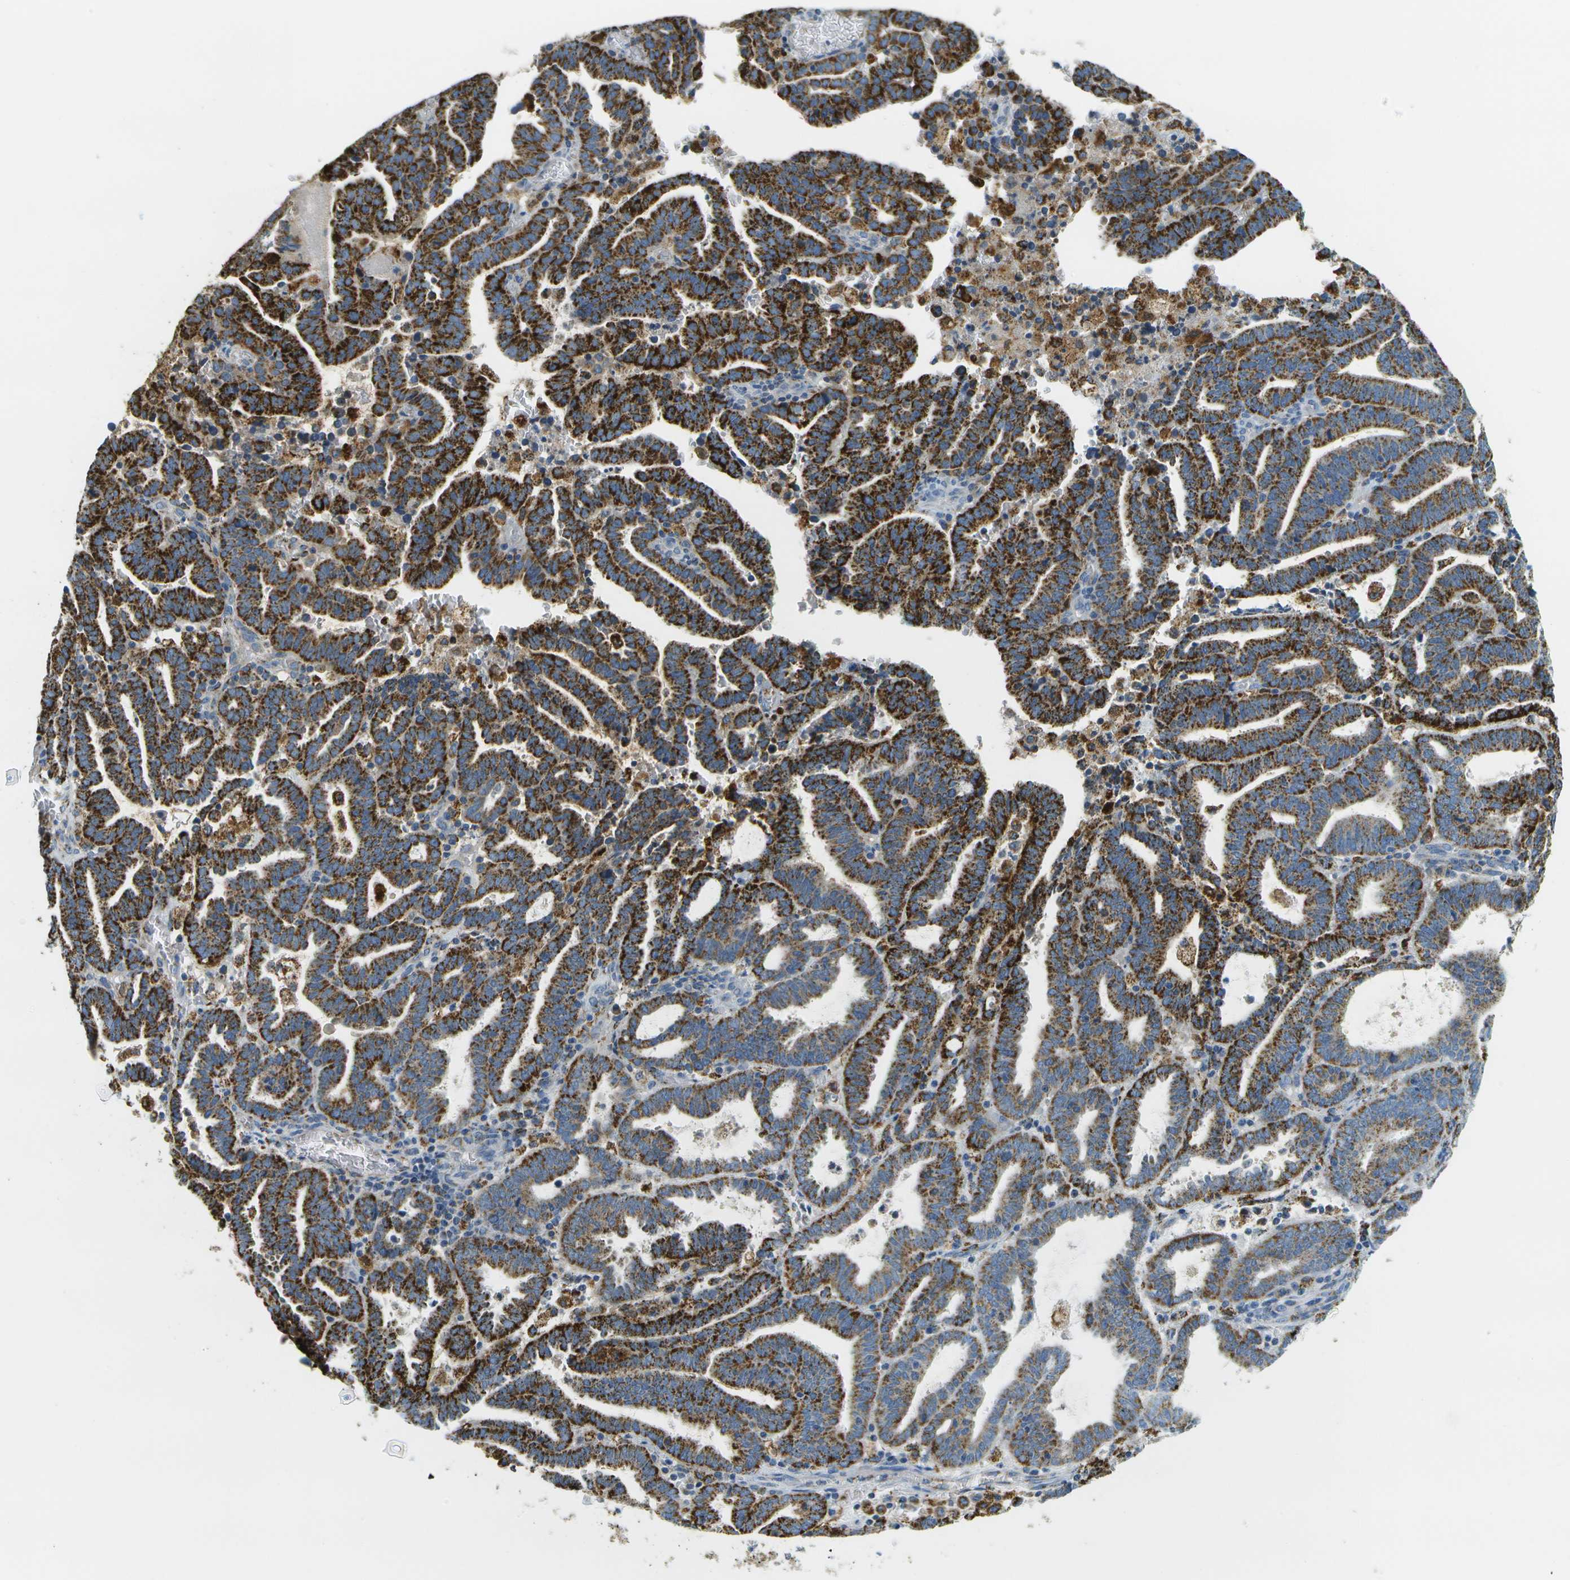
{"staining": {"intensity": "strong", "quantity": ">75%", "location": "cytoplasmic/membranous"}, "tissue": "endometrial cancer", "cell_type": "Tumor cells", "image_type": "cancer", "snomed": [{"axis": "morphology", "description": "Adenocarcinoma, NOS"}, {"axis": "topography", "description": "Uterus"}], "caption": "Tumor cells demonstrate strong cytoplasmic/membranous positivity in about >75% of cells in endometrial adenocarcinoma.", "gene": "HLCS", "patient": {"sex": "female", "age": 83}}